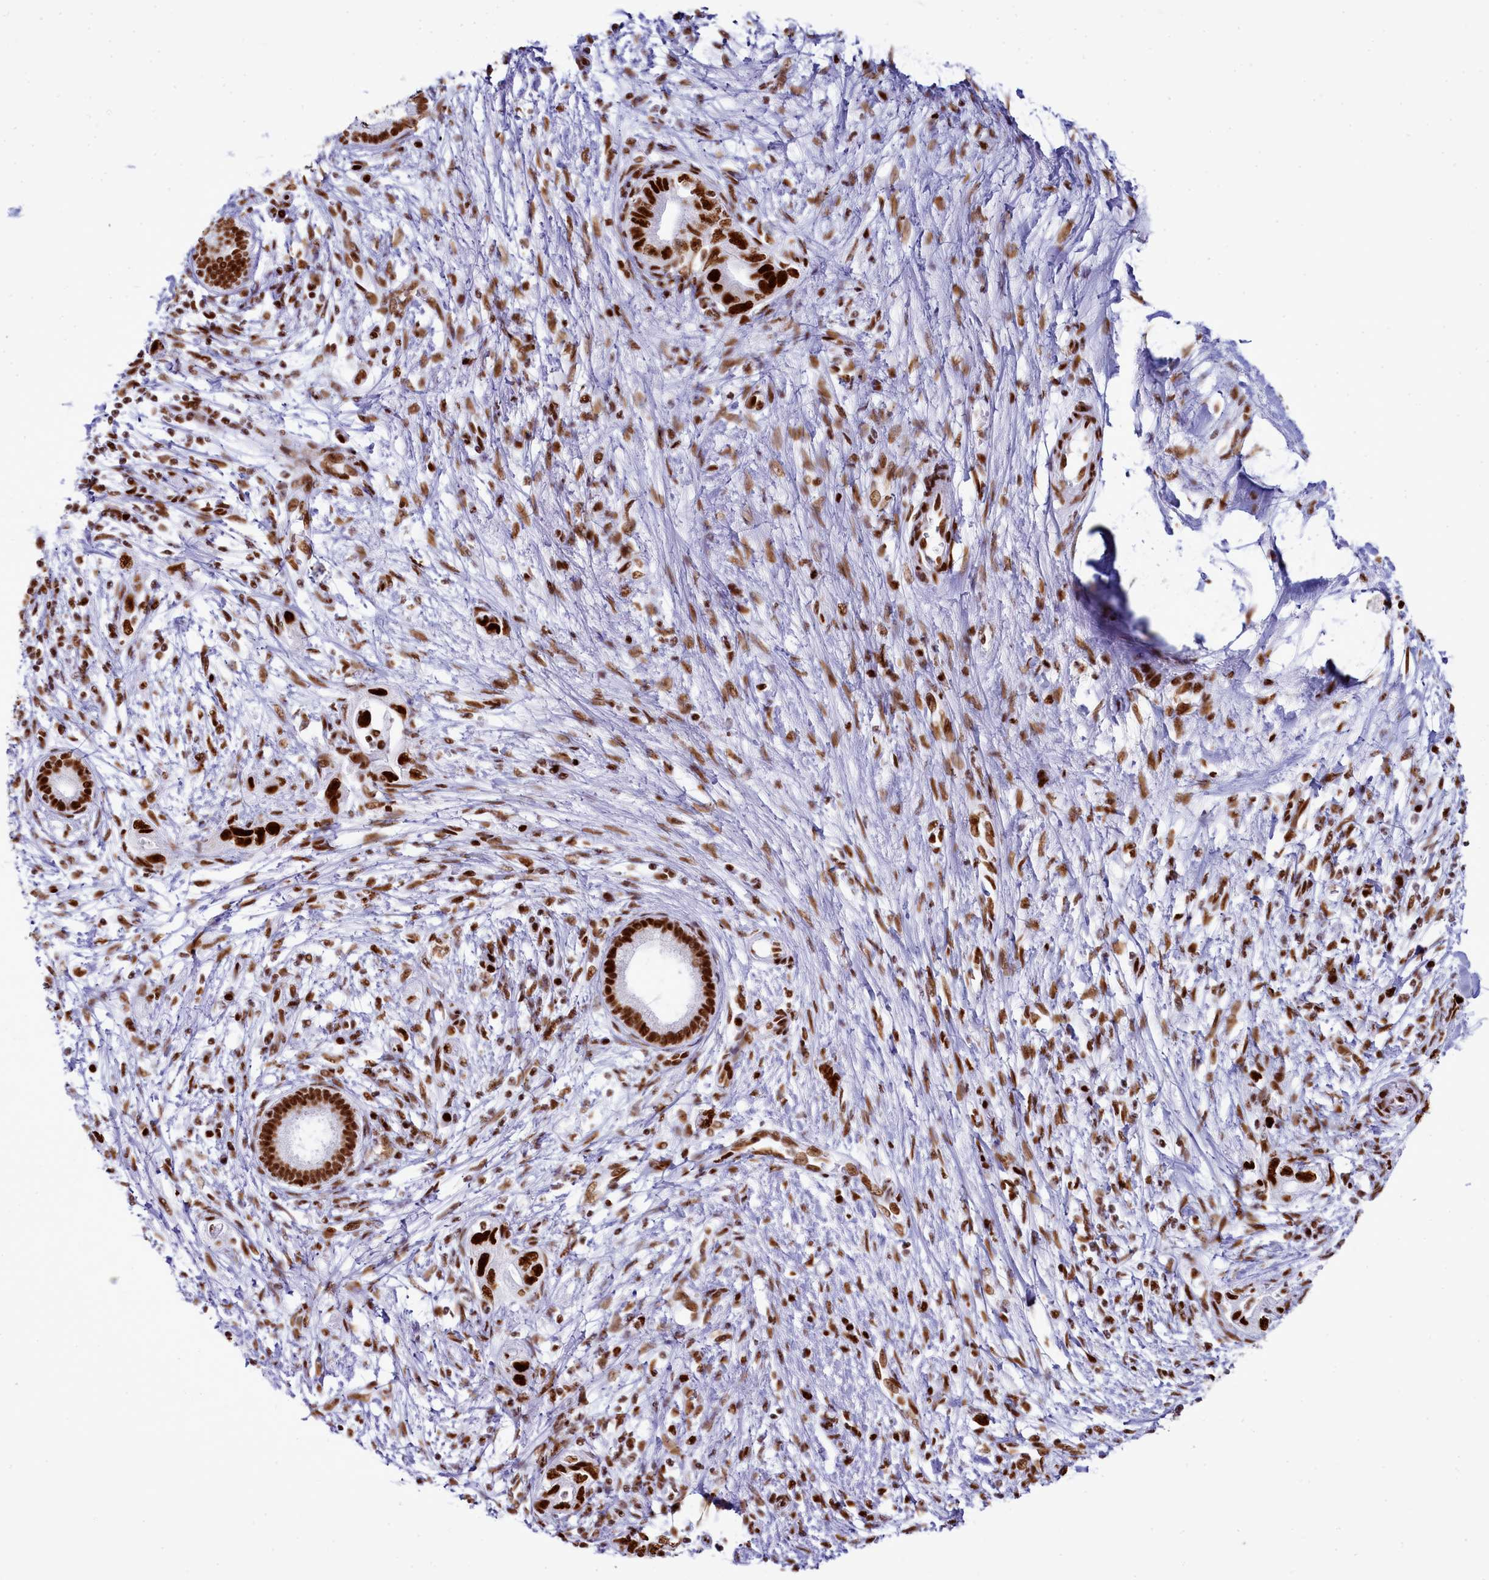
{"staining": {"intensity": "strong", "quantity": ">75%", "location": "nuclear"}, "tissue": "pancreatic cancer", "cell_type": "Tumor cells", "image_type": "cancer", "snomed": [{"axis": "morphology", "description": "Adenocarcinoma, NOS"}, {"axis": "topography", "description": "Pancreas"}], "caption": "Pancreatic adenocarcinoma stained with DAB (3,3'-diaminobenzidine) immunohistochemistry (IHC) reveals high levels of strong nuclear positivity in about >75% of tumor cells.", "gene": "RALY", "patient": {"sex": "female", "age": 73}}